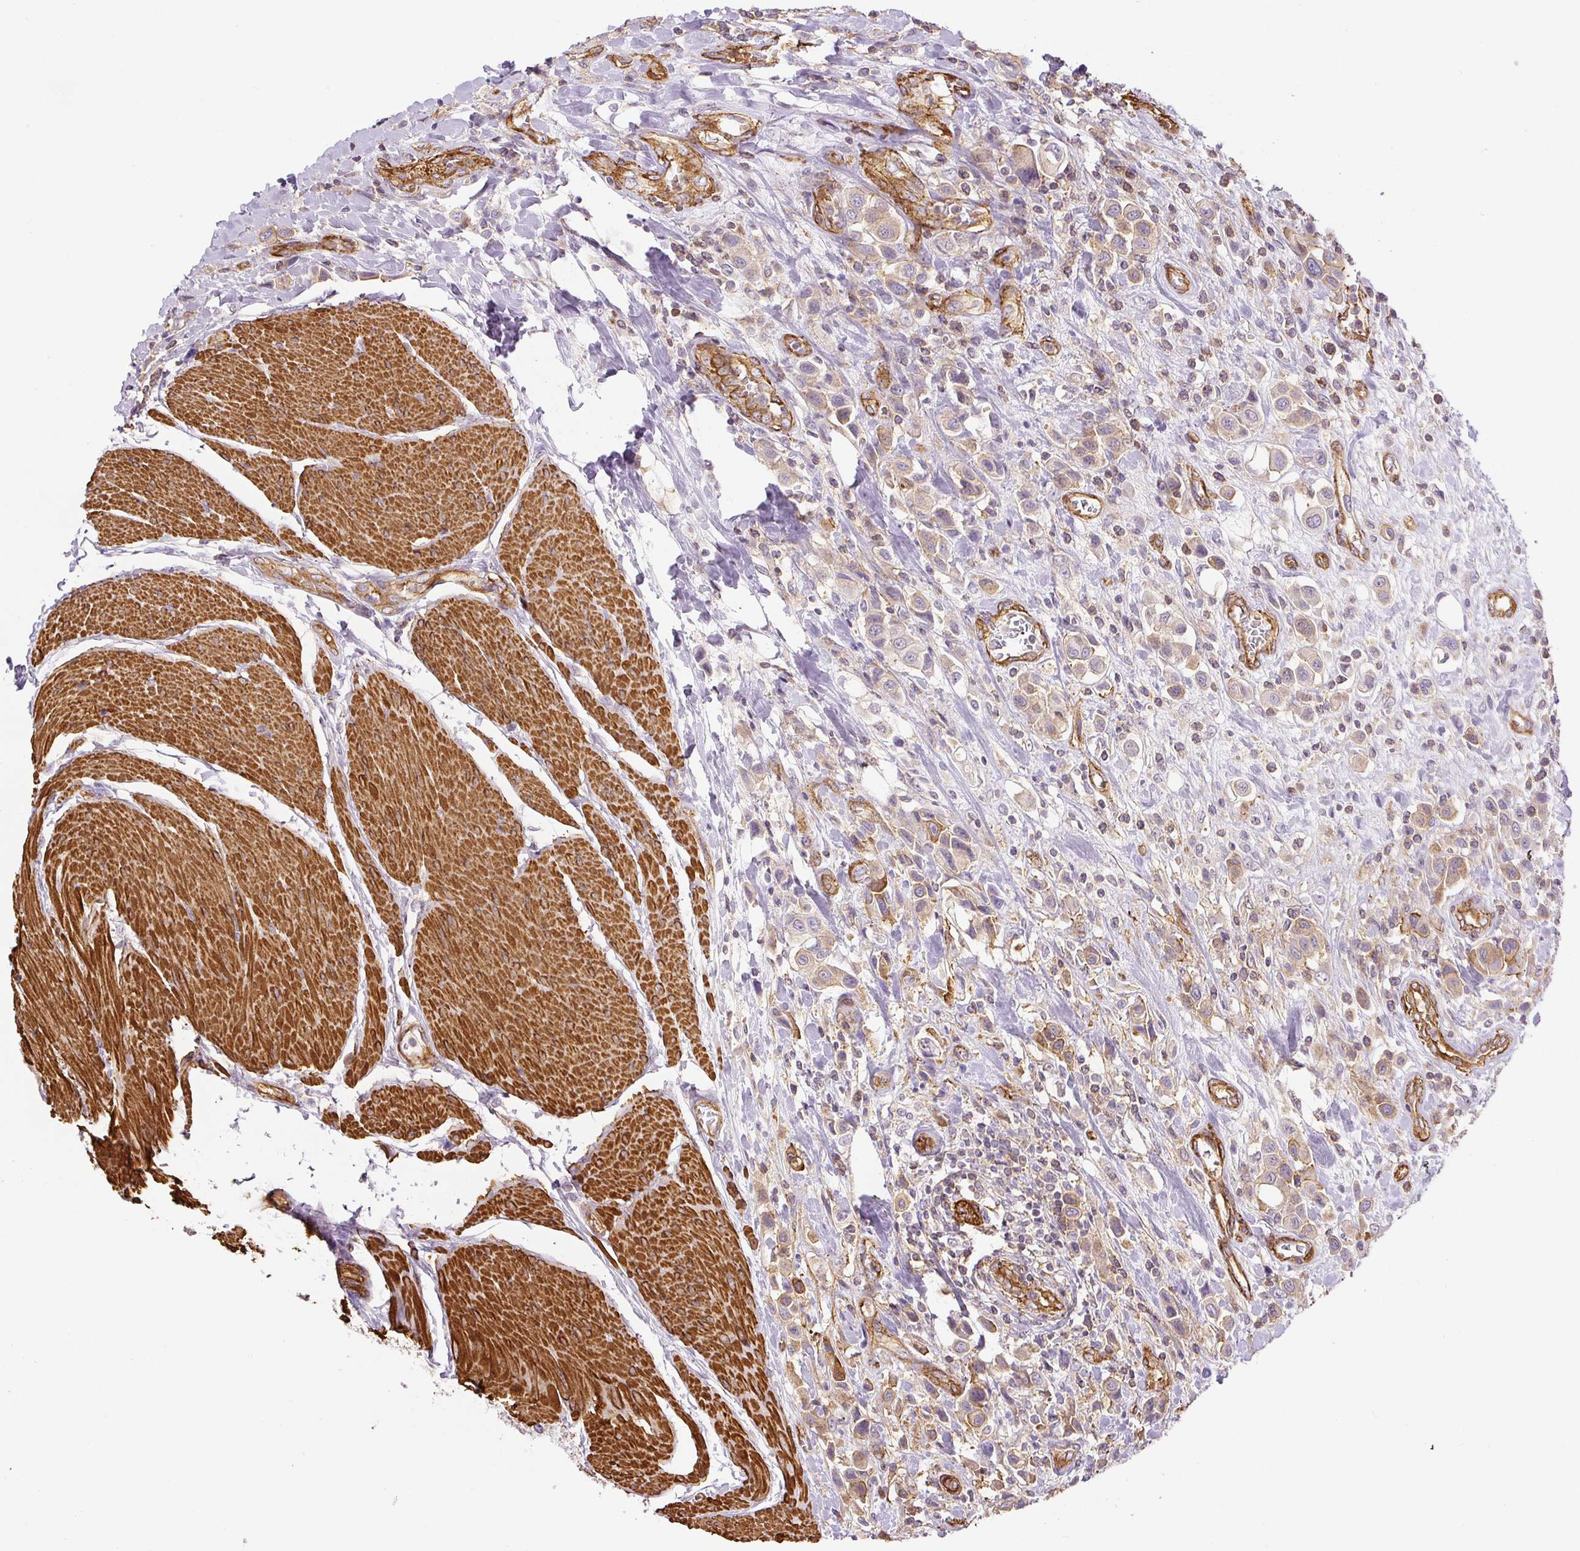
{"staining": {"intensity": "weak", "quantity": ">75%", "location": "cytoplasmic/membranous"}, "tissue": "urothelial cancer", "cell_type": "Tumor cells", "image_type": "cancer", "snomed": [{"axis": "morphology", "description": "Urothelial carcinoma, High grade"}, {"axis": "topography", "description": "Urinary bladder"}], "caption": "Tumor cells reveal low levels of weak cytoplasmic/membranous staining in about >75% of cells in human urothelial carcinoma (high-grade). (brown staining indicates protein expression, while blue staining denotes nuclei).", "gene": "MYL12A", "patient": {"sex": "male", "age": 50}}